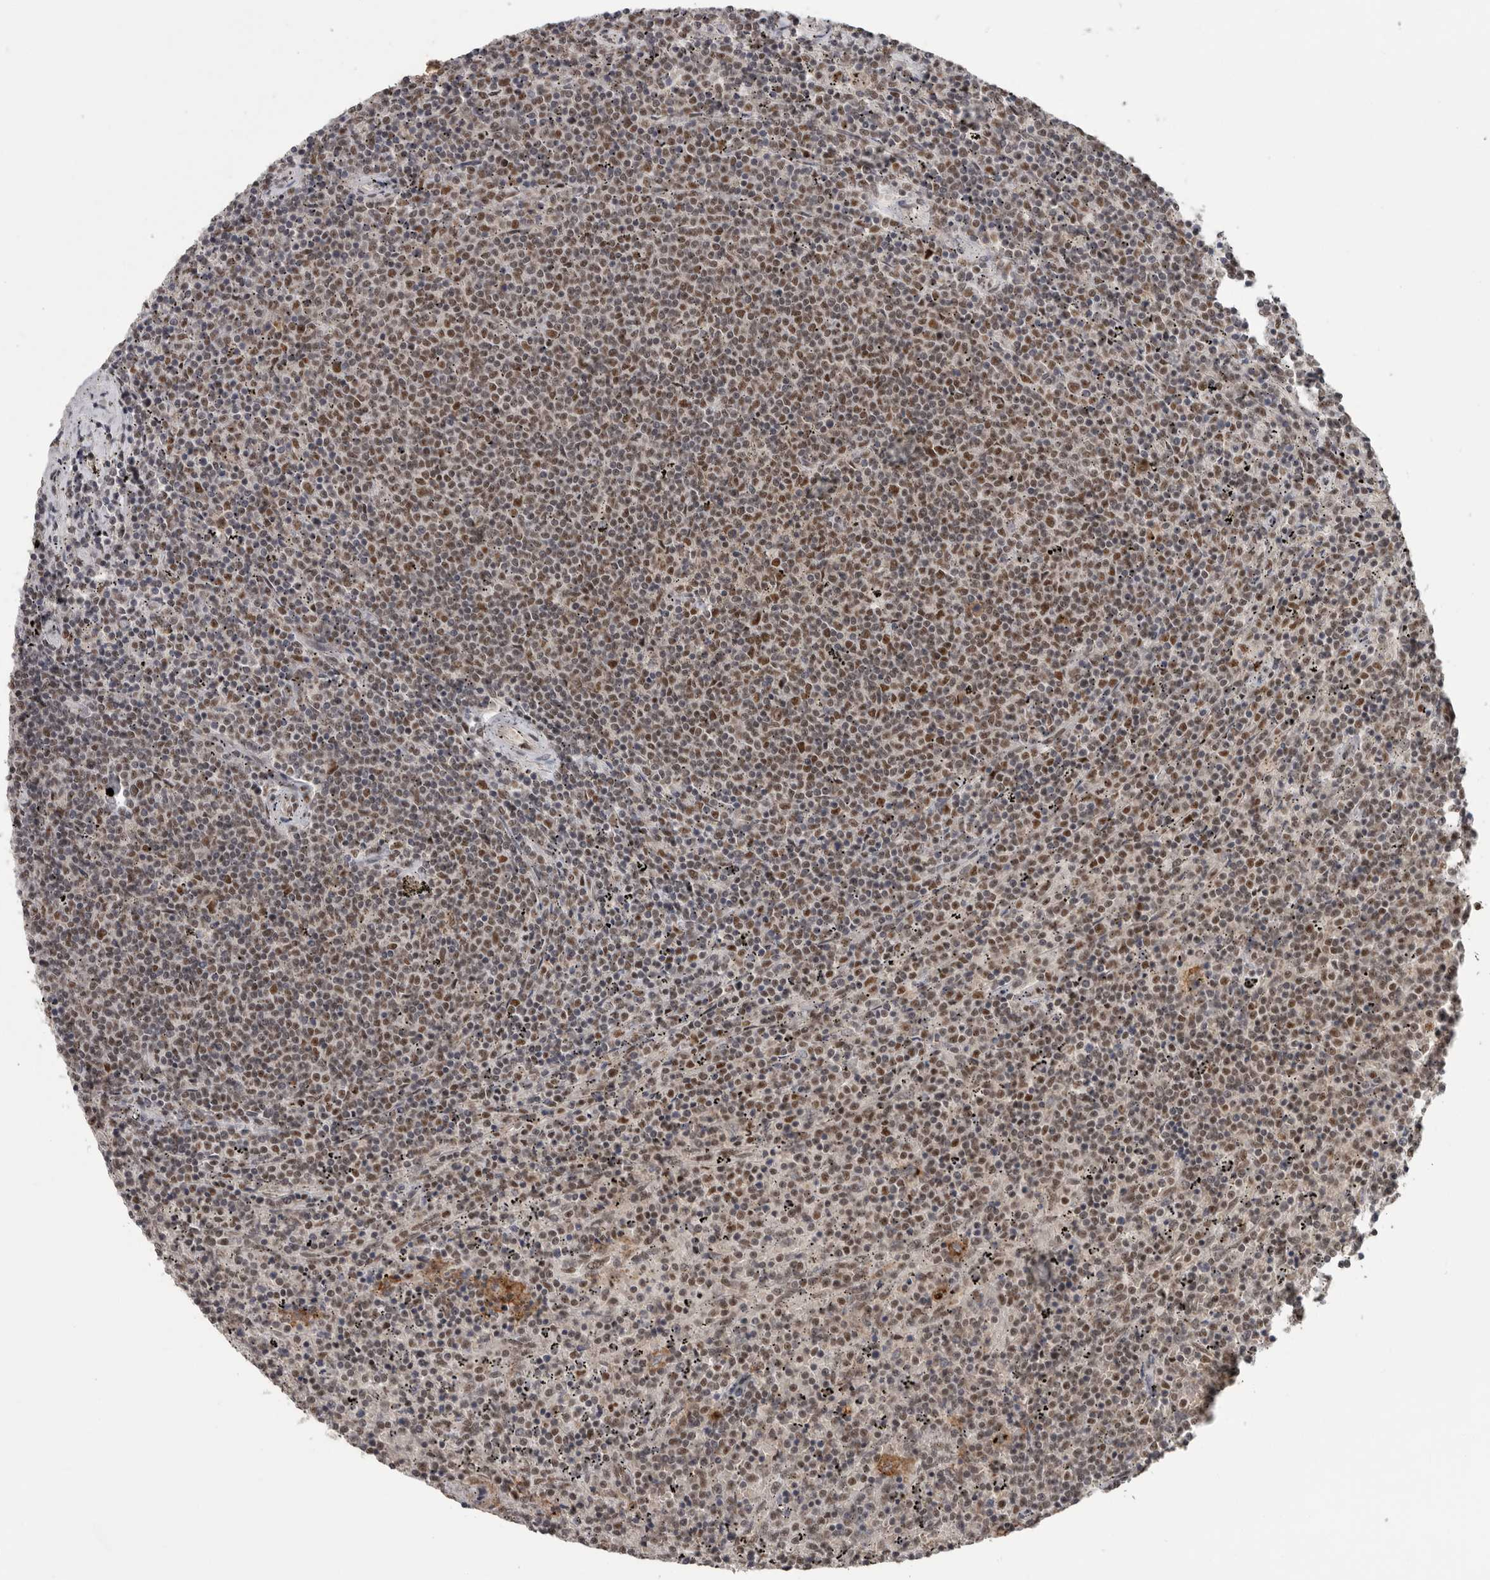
{"staining": {"intensity": "moderate", "quantity": "25%-75%", "location": "nuclear"}, "tissue": "lymphoma", "cell_type": "Tumor cells", "image_type": "cancer", "snomed": [{"axis": "morphology", "description": "Malignant lymphoma, non-Hodgkin's type, Low grade"}, {"axis": "topography", "description": "Spleen"}], "caption": "Immunohistochemical staining of malignant lymphoma, non-Hodgkin's type (low-grade) displays medium levels of moderate nuclear expression in about 25%-75% of tumor cells.", "gene": "PPP1R10", "patient": {"sex": "female", "age": 50}}